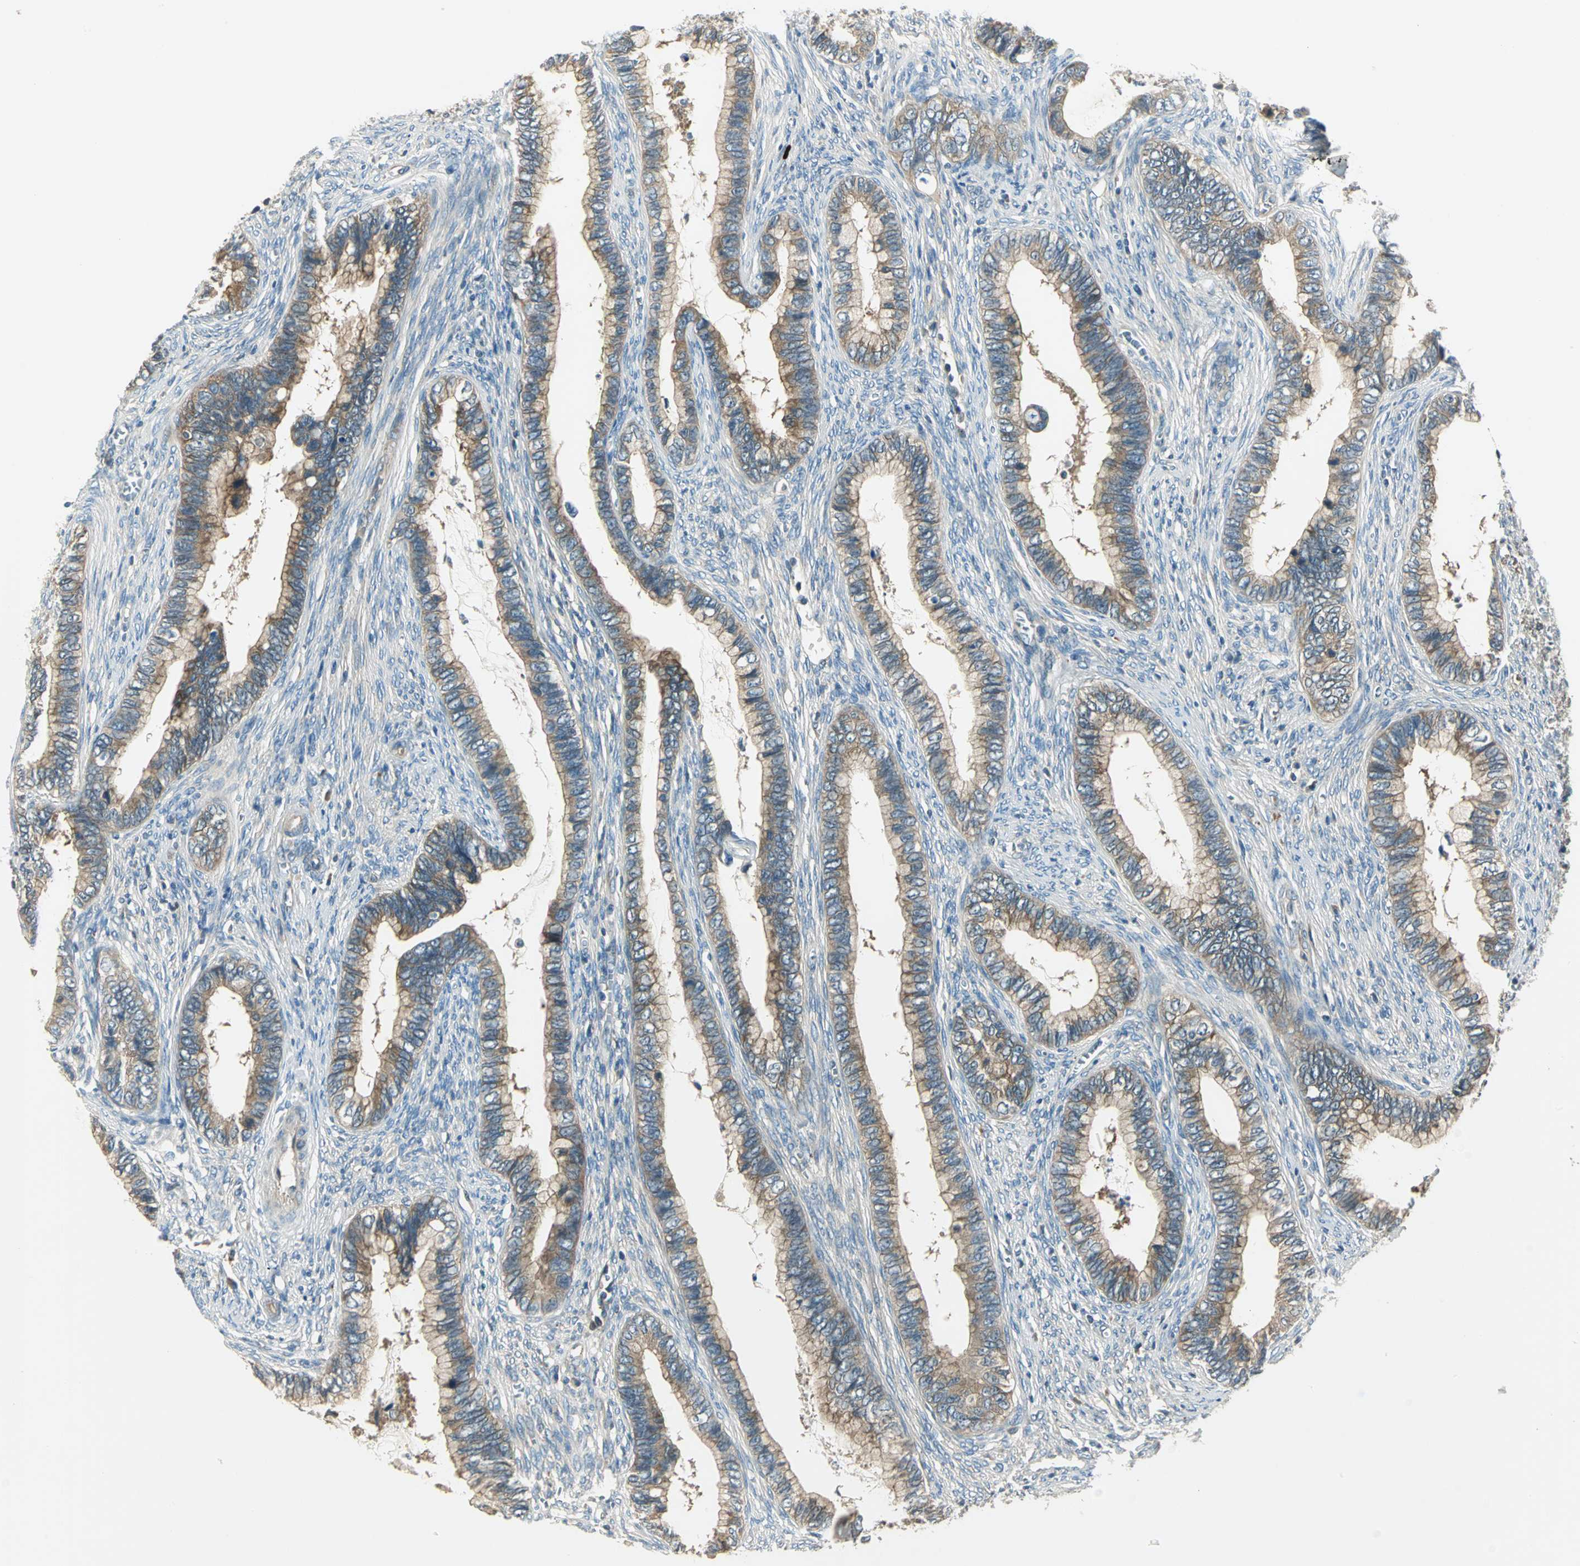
{"staining": {"intensity": "moderate", "quantity": ">75%", "location": "cytoplasmic/membranous"}, "tissue": "cervical cancer", "cell_type": "Tumor cells", "image_type": "cancer", "snomed": [{"axis": "morphology", "description": "Adenocarcinoma, NOS"}, {"axis": "topography", "description": "Cervix"}], "caption": "DAB immunohistochemical staining of human cervical adenocarcinoma displays moderate cytoplasmic/membranous protein staining in approximately >75% of tumor cells.", "gene": "PRKAA1", "patient": {"sex": "female", "age": 44}}